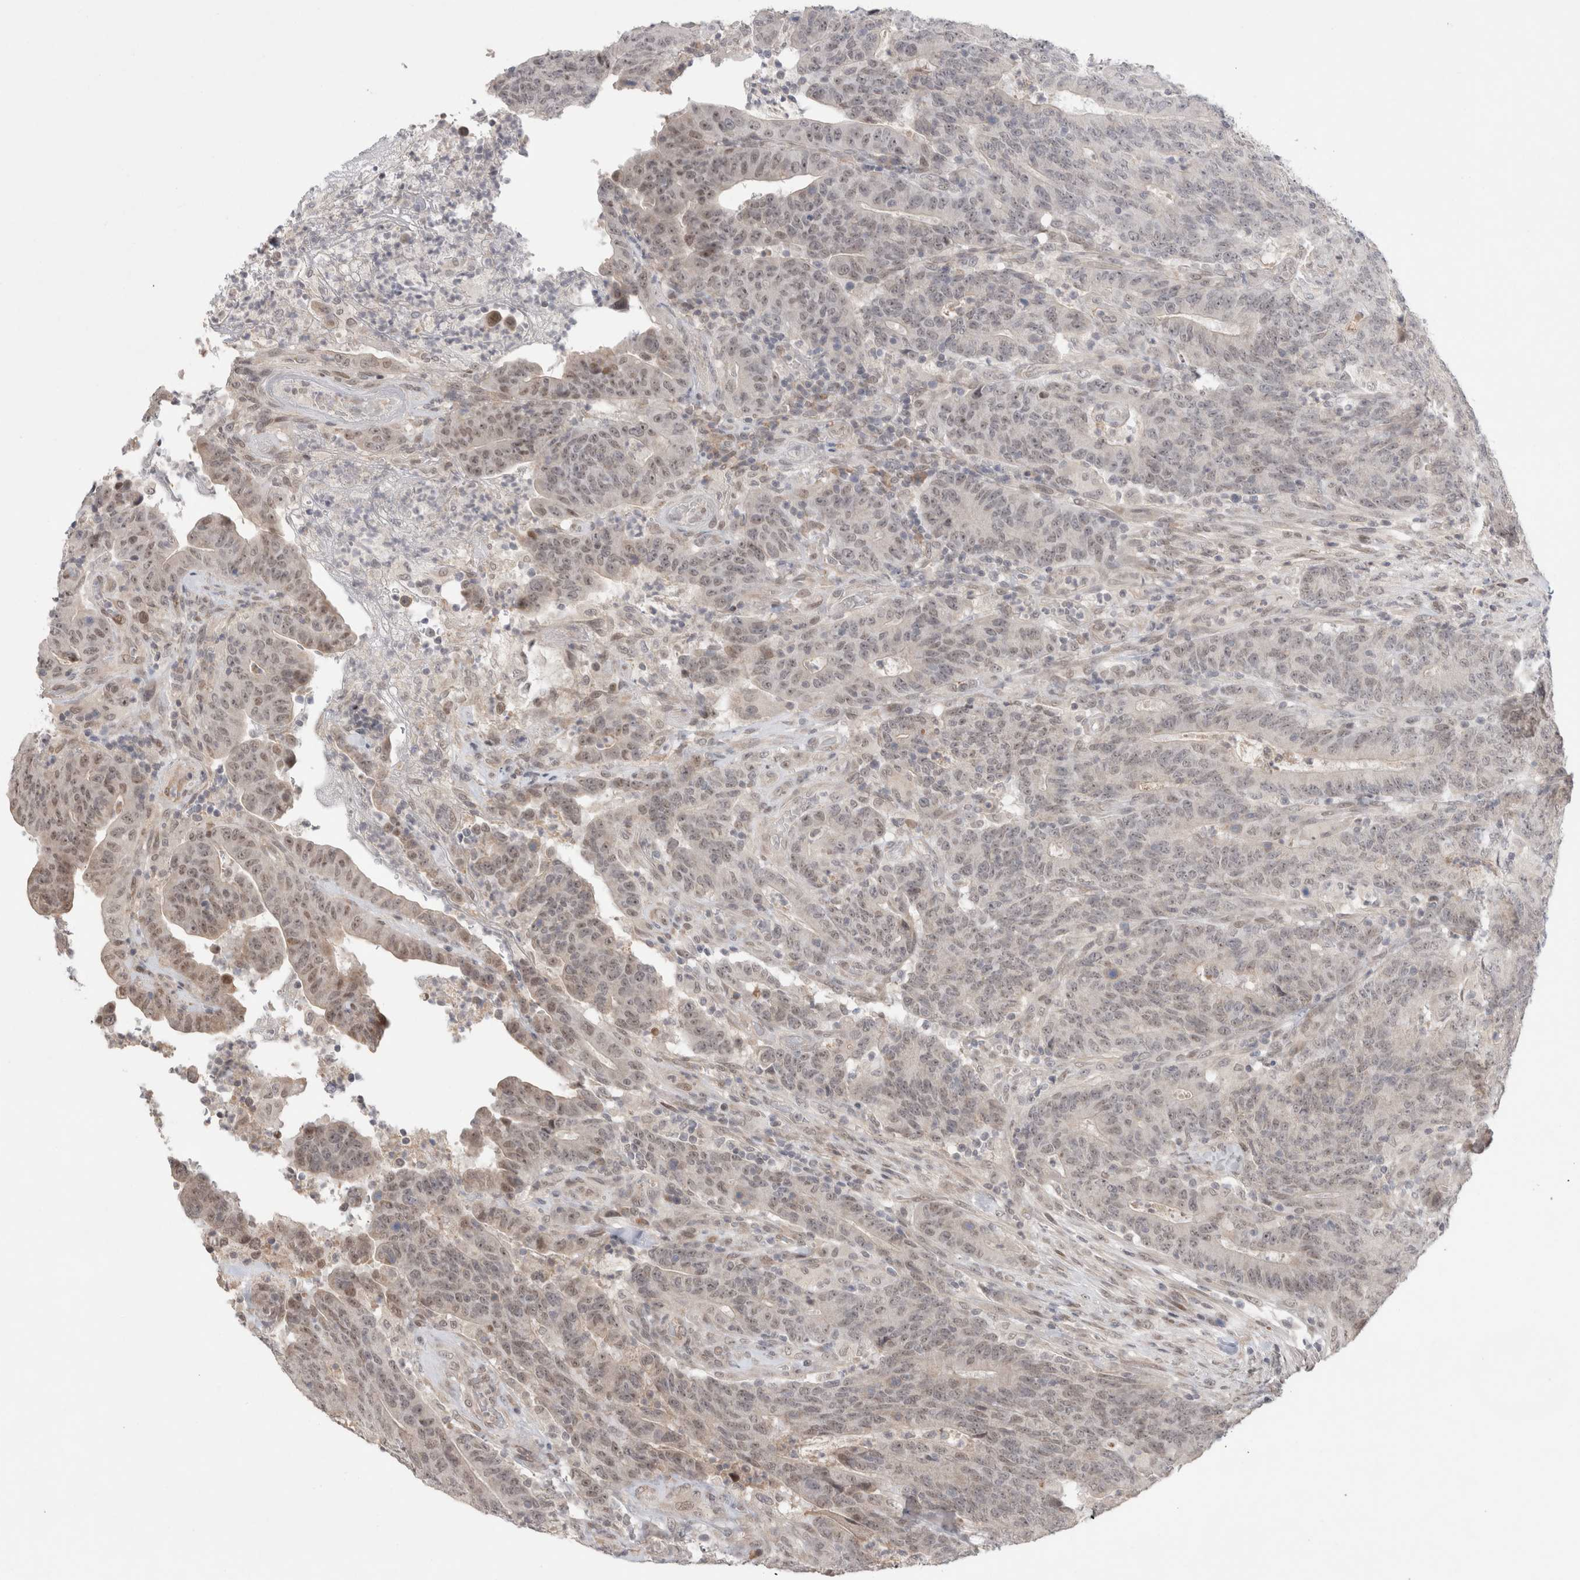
{"staining": {"intensity": "weak", "quantity": "25%-75%", "location": "nuclear"}, "tissue": "colorectal cancer", "cell_type": "Tumor cells", "image_type": "cancer", "snomed": [{"axis": "morphology", "description": "Normal tissue, NOS"}, {"axis": "morphology", "description": "Adenocarcinoma, NOS"}, {"axis": "topography", "description": "Colon"}], "caption": "IHC image of human adenocarcinoma (colorectal) stained for a protein (brown), which shows low levels of weak nuclear expression in approximately 25%-75% of tumor cells.", "gene": "SYDE2", "patient": {"sex": "female", "age": 75}}